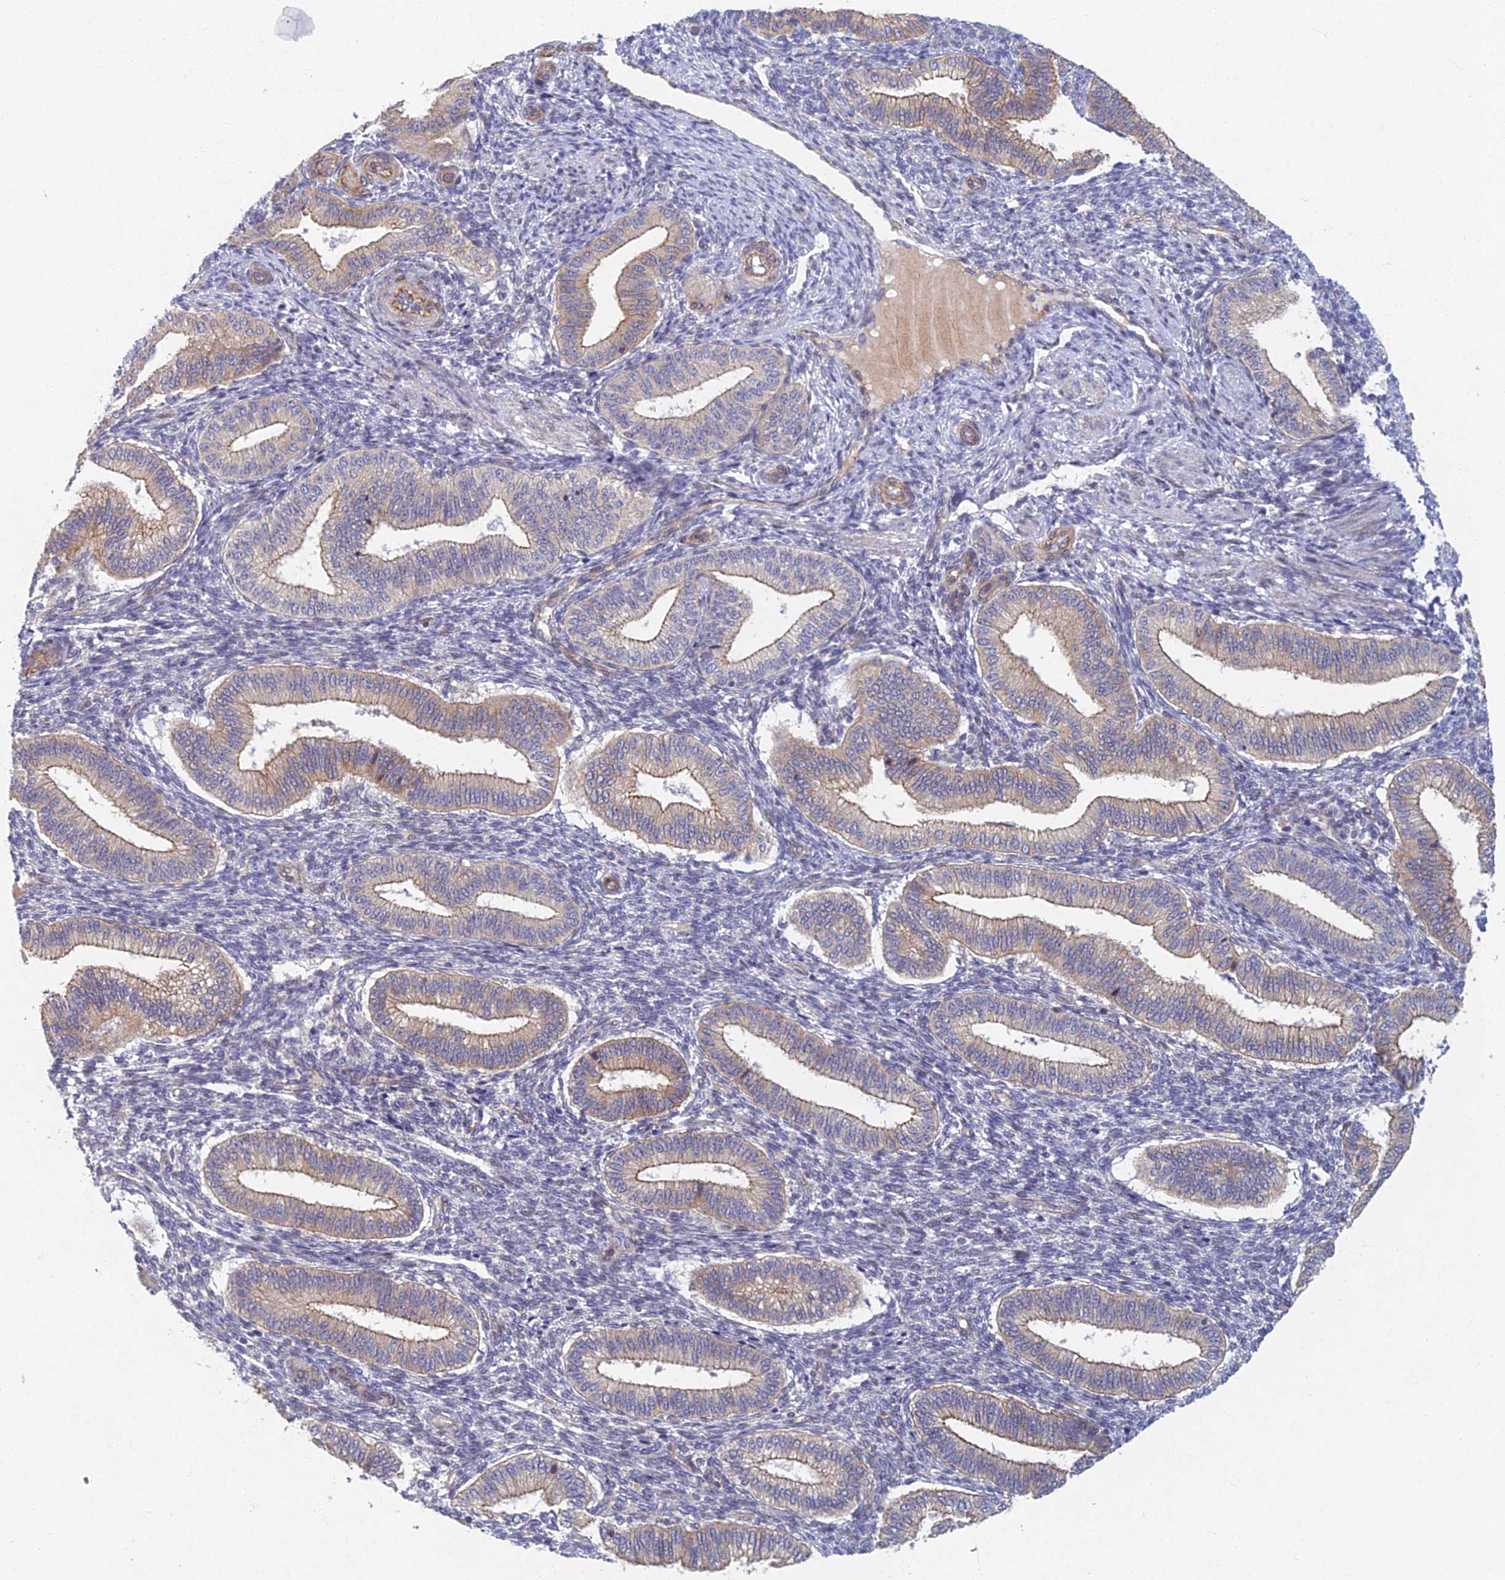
{"staining": {"intensity": "negative", "quantity": "none", "location": "none"}, "tissue": "endometrium", "cell_type": "Cells in endometrial stroma", "image_type": "normal", "snomed": [{"axis": "morphology", "description": "Normal tissue, NOS"}, {"axis": "topography", "description": "Endometrium"}], "caption": "A photomicrograph of endometrium stained for a protein displays no brown staining in cells in endometrial stroma.", "gene": "RHBDL2", "patient": {"sex": "female", "age": 39}}